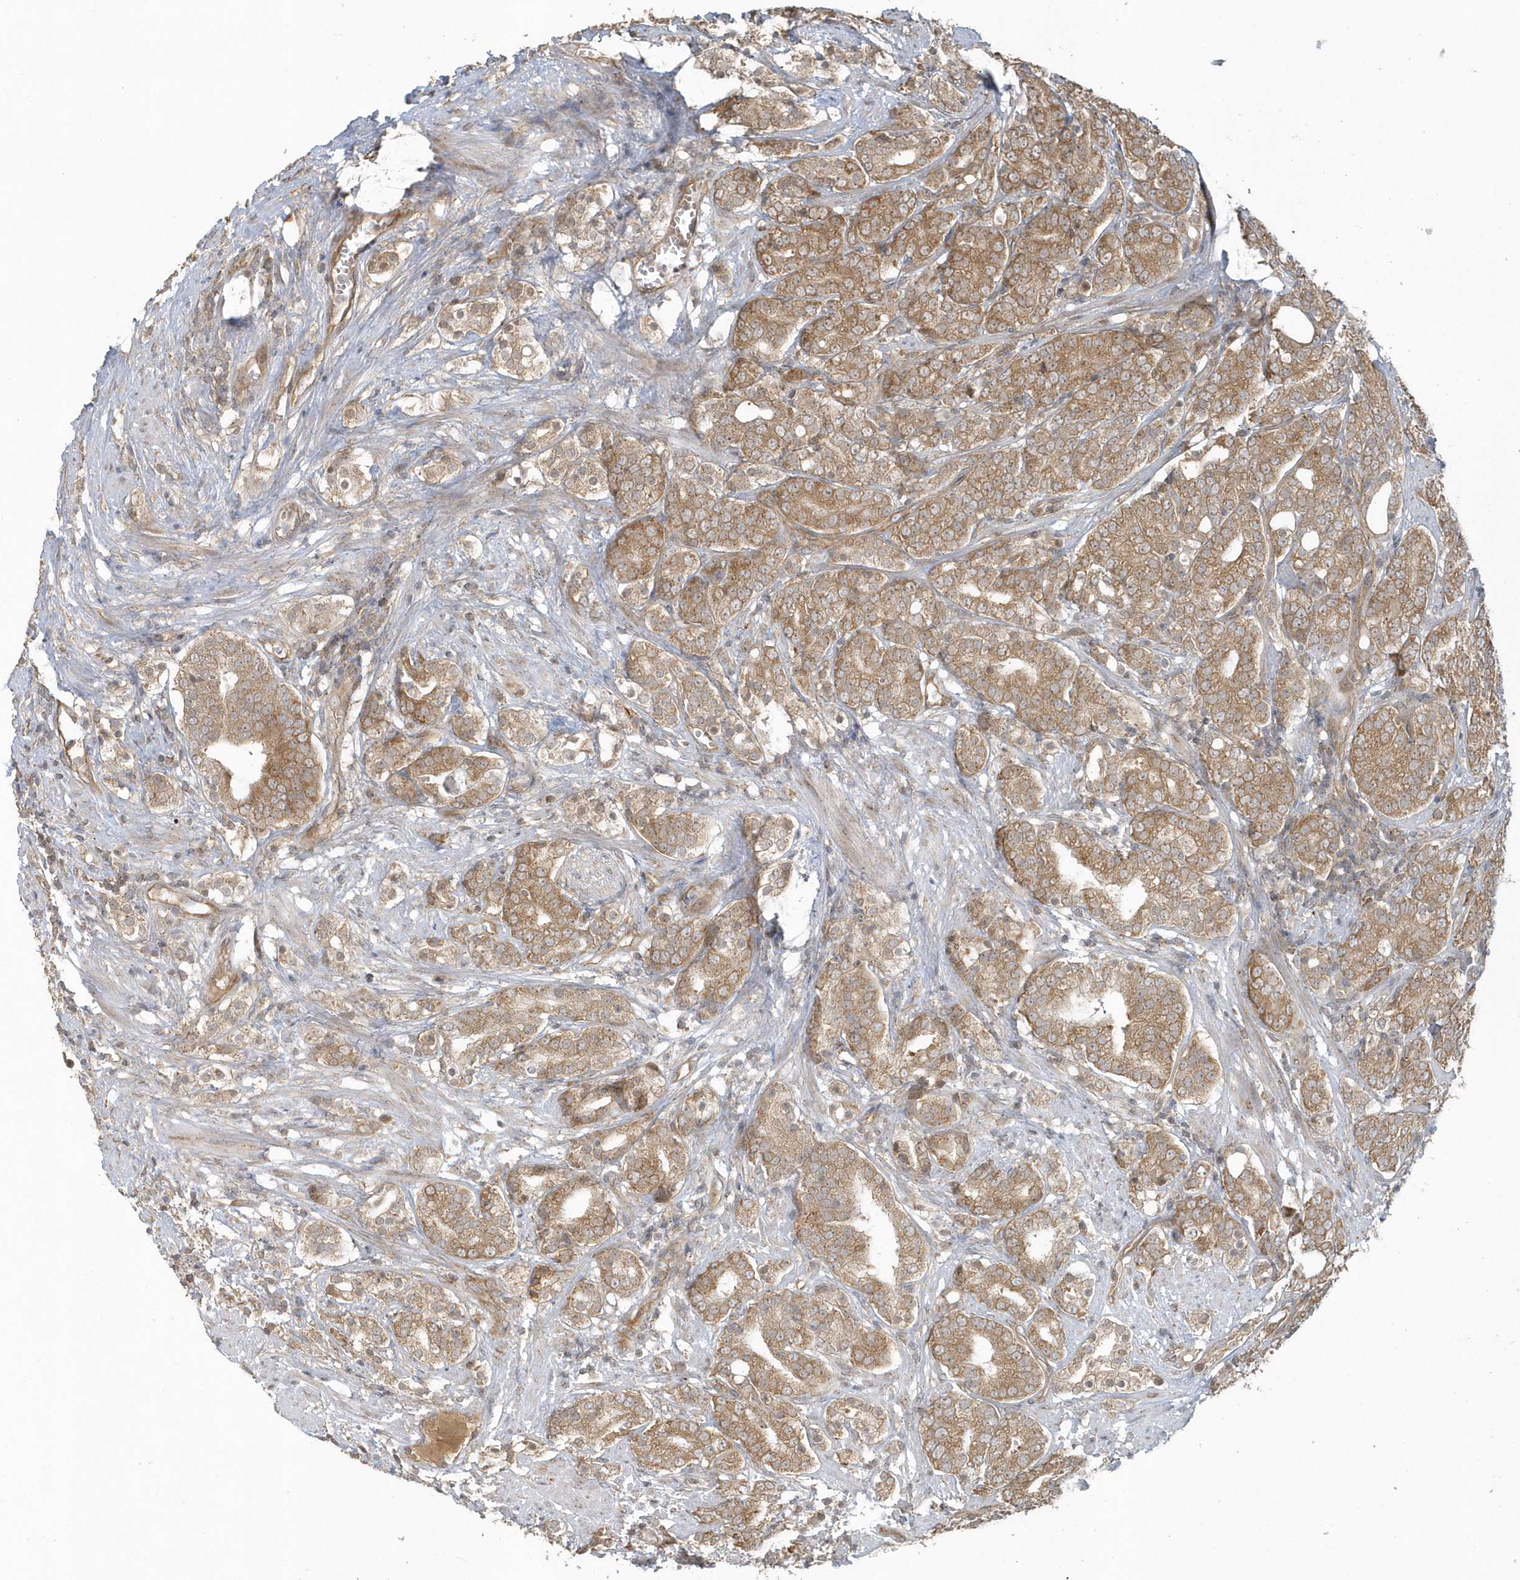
{"staining": {"intensity": "moderate", "quantity": ">75%", "location": "cytoplasmic/membranous"}, "tissue": "prostate cancer", "cell_type": "Tumor cells", "image_type": "cancer", "snomed": [{"axis": "morphology", "description": "Adenocarcinoma, High grade"}, {"axis": "topography", "description": "Prostate"}], "caption": "Protein expression analysis of human adenocarcinoma (high-grade) (prostate) reveals moderate cytoplasmic/membranous positivity in approximately >75% of tumor cells.", "gene": "STIM2", "patient": {"sex": "male", "age": 57}}